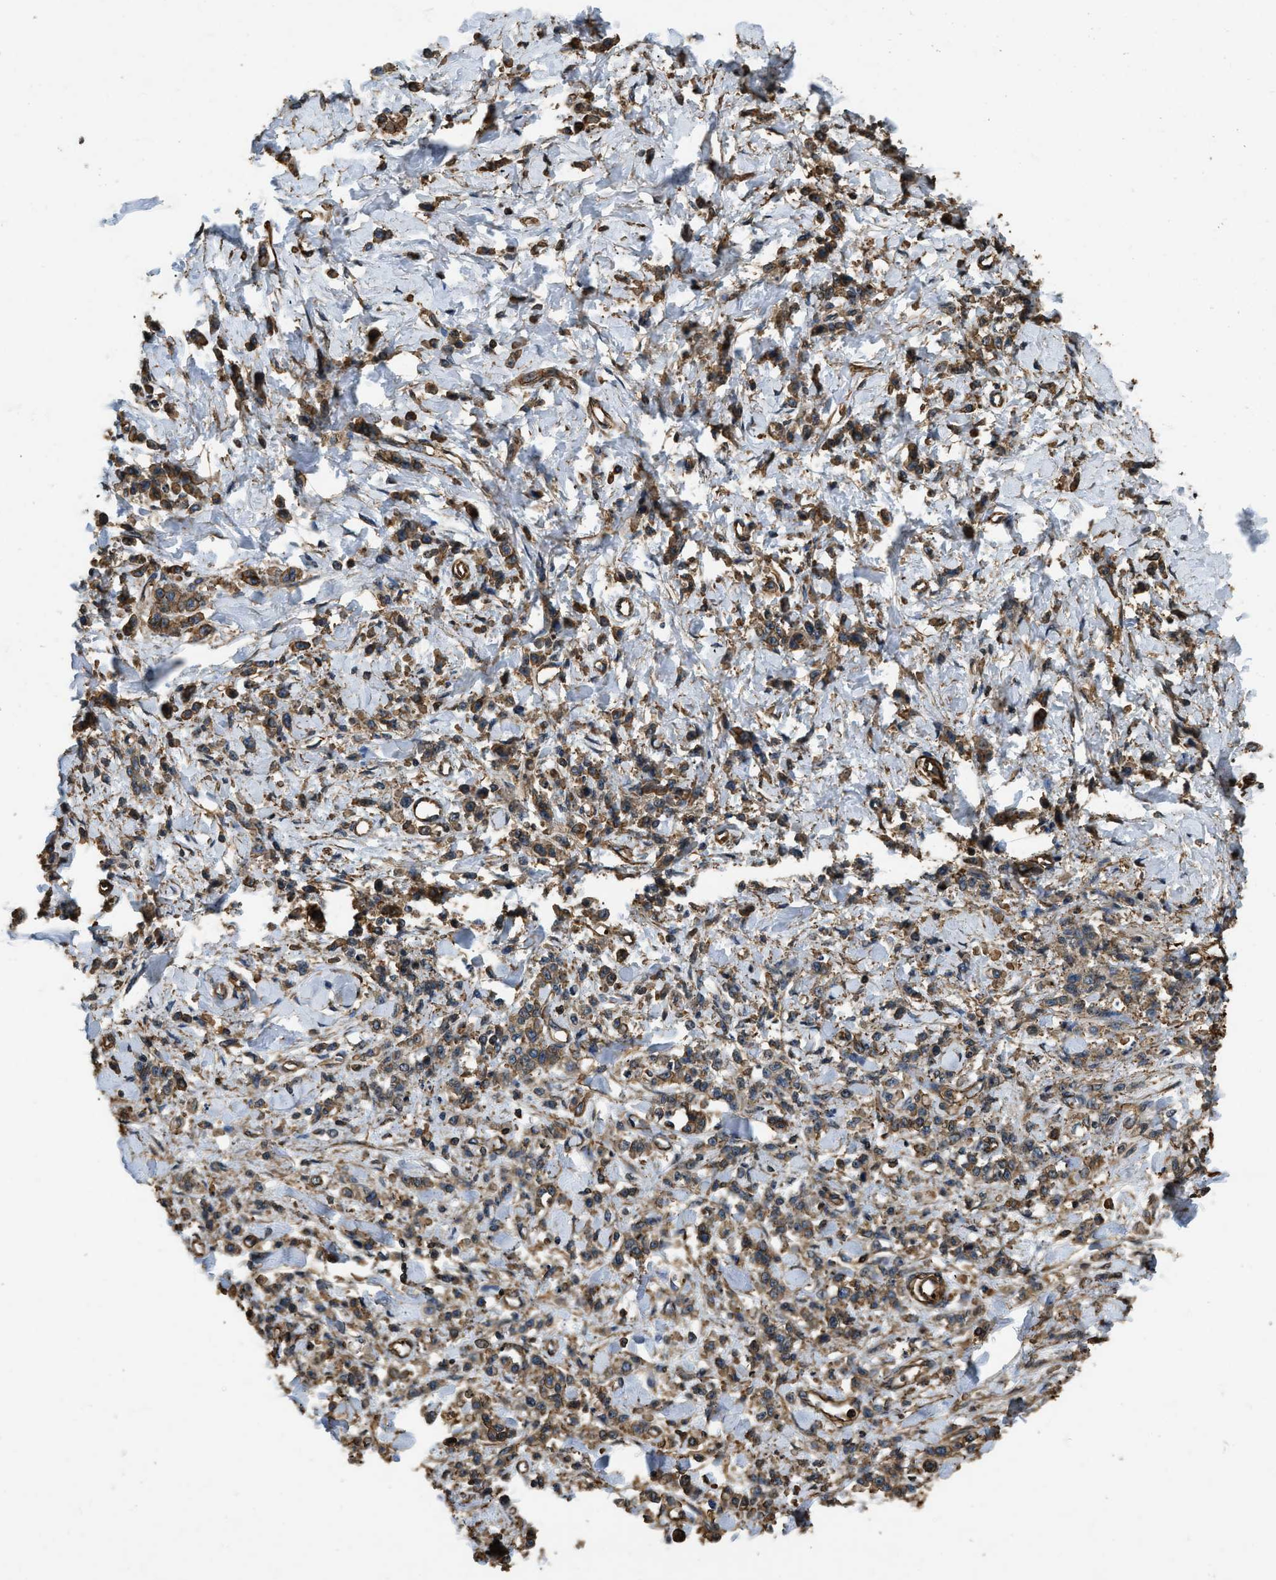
{"staining": {"intensity": "moderate", "quantity": ">75%", "location": "cytoplasmic/membranous"}, "tissue": "stomach cancer", "cell_type": "Tumor cells", "image_type": "cancer", "snomed": [{"axis": "morphology", "description": "Normal tissue, NOS"}, {"axis": "morphology", "description": "Adenocarcinoma, NOS"}, {"axis": "topography", "description": "Stomach"}], "caption": "This histopathology image displays immunohistochemistry staining of human stomach cancer (adenocarcinoma), with medium moderate cytoplasmic/membranous positivity in about >75% of tumor cells.", "gene": "YARS1", "patient": {"sex": "male", "age": 82}}